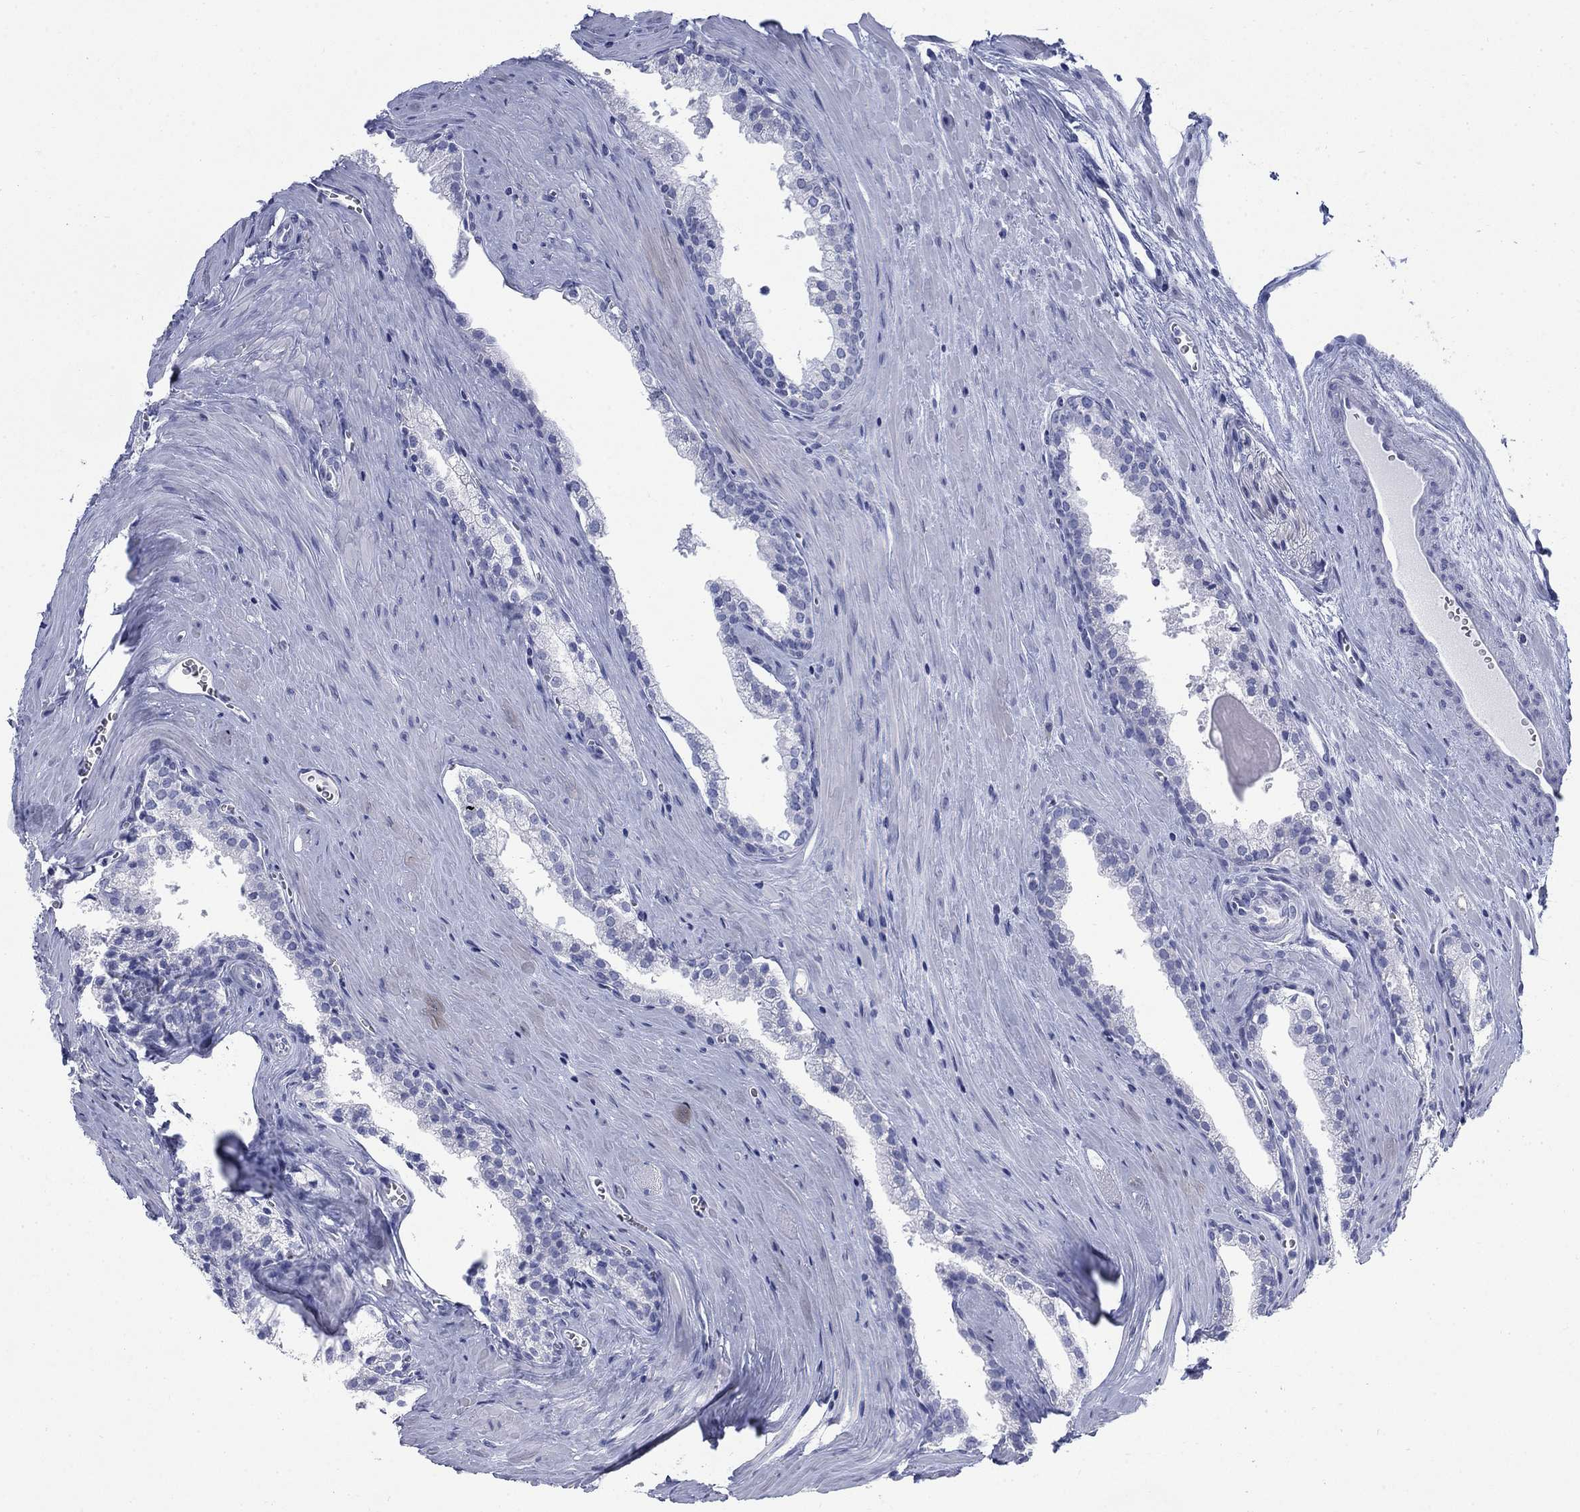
{"staining": {"intensity": "negative", "quantity": "none", "location": "none"}, "tissue": "prostate cancer", "cell_type": "Tumor cells", "image_type": "cancer", "snomed": [{"axis": "morphology", "description": "Adenocarcinoma, NOS"}, {"axis": "topography", "description": "Prostate"}], "caption": "A micrograph of prostate cancer stained for a protein shows no brown staining in tumor cells. (Stains: DAB (3,3'-diaminobenzidine) IHC with hematoxylin counter stain, Microscopy: brightfield microscopy at high magnification).", "gene": "IGF2BP3", "patient": {"sex": "male", "age": 72}}